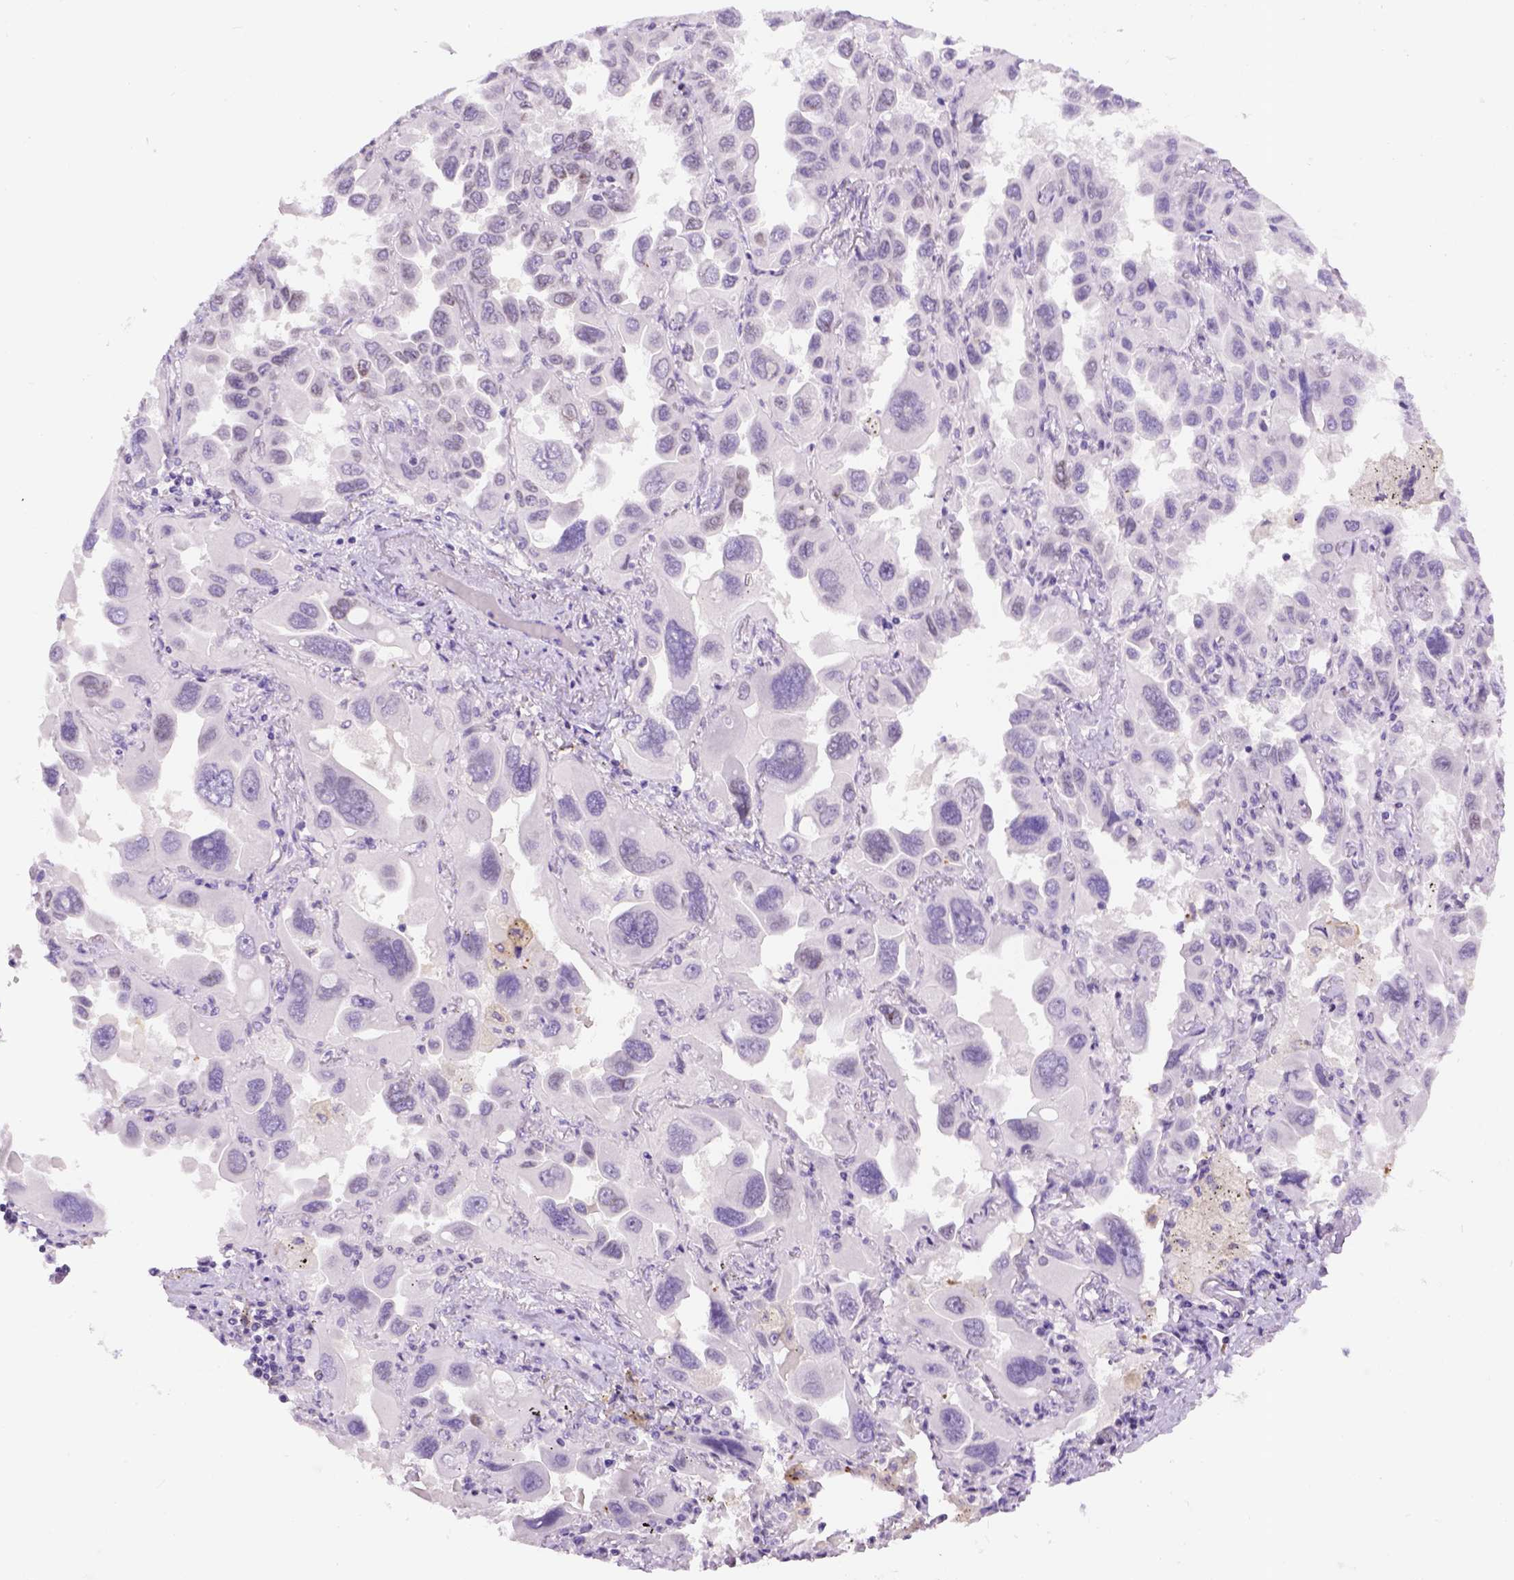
{"staining": {"intensity": "negative", "quantity": "none", "location": "none"}, "tissue": "lung cancer", "cell_type": "Tumor cells", "image_type": "cancer", "snomed": [{"axis": "morphology", "description": "Adenocarcinoma, NOS"}, {"axis": "topography", "description": "Lung"}], "caption": "This is an IHC image of adenocarcinoma (lung). There is no staining in tumor cells.", "gene": "FAM184B", "patient": {"sex": "male", "age": 64}}